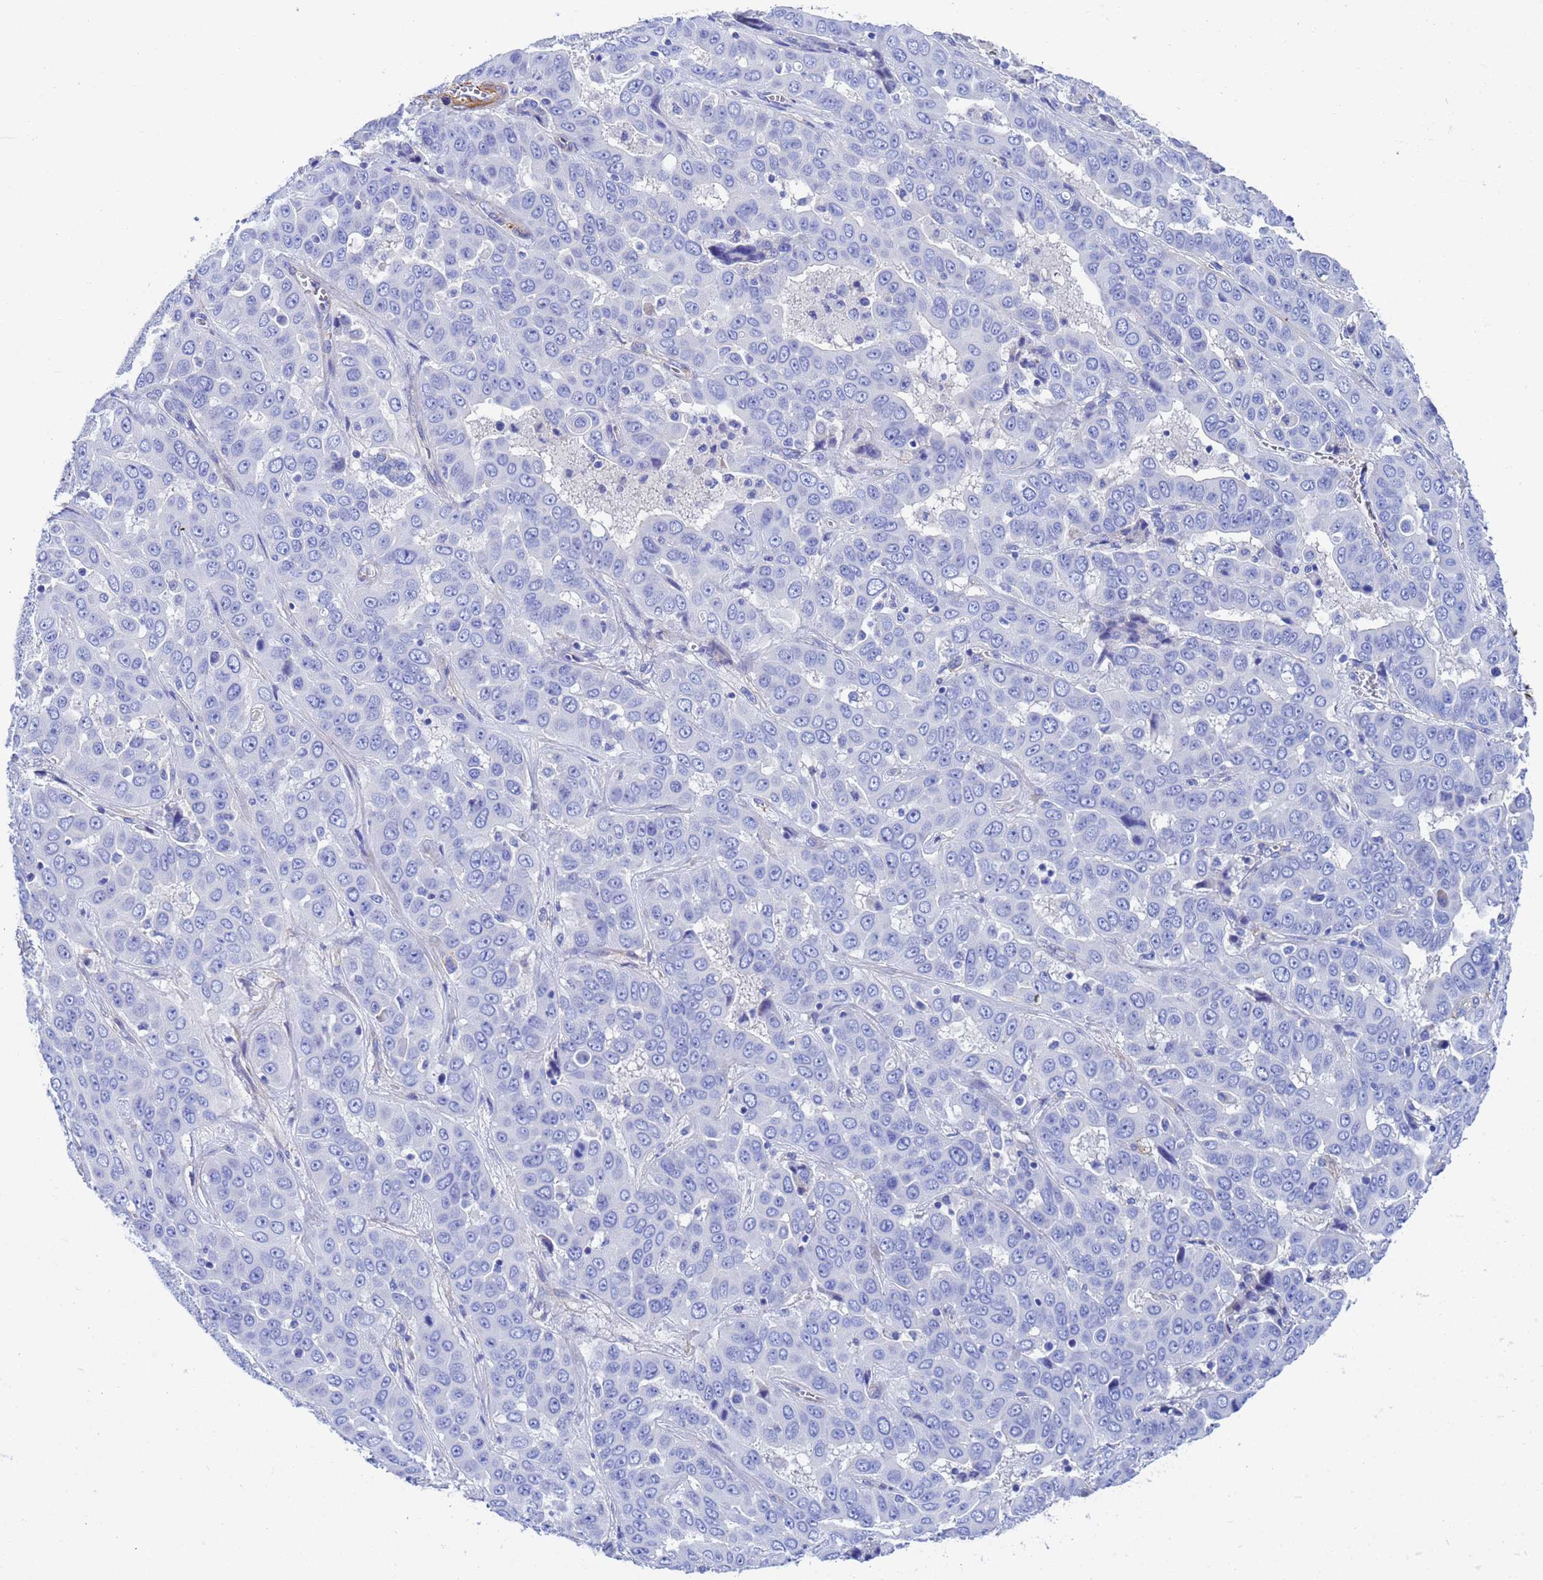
{"staining": {"intensity": "negative", "quantity": "none", "location": "none"}, "tissue": "liver cancer", "cell_type": "Tumor cells", "image_type": "cancer", "snomed": [{"axis": "morphology", "description": "Cholangiocarcinoma"}, {"axis": "topography", "description": "Liver"}], "caption": "Immunohistochemical staining of human liver cholangiocarcinoma demonstrates no significant positivity in tumor cells.", "gene": "CST4", "patient": {"sex": "female", "age": 52}}